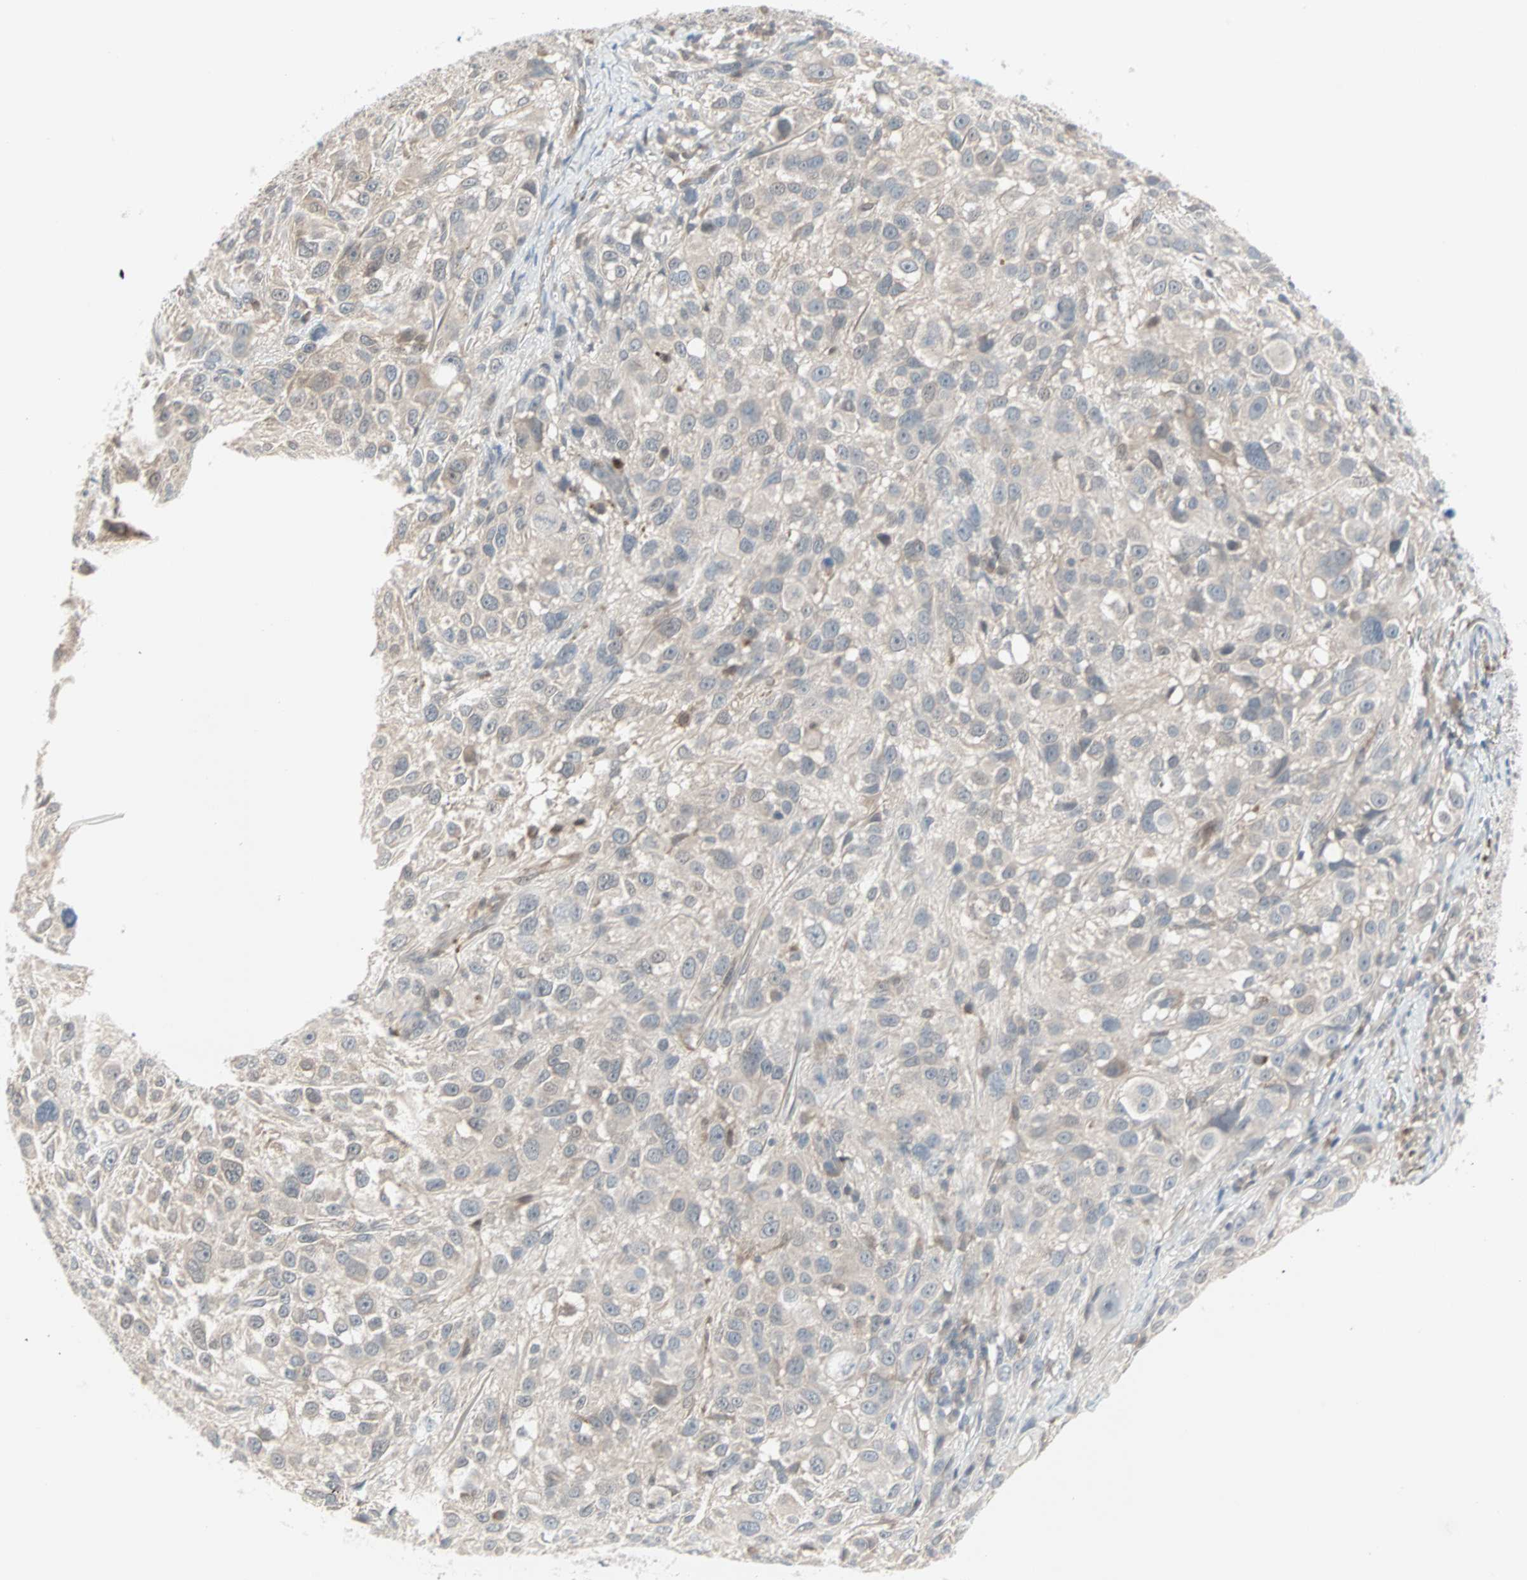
{"staining": {"intensity": "weak", "quantity": ">75%", "location": "cytoplasmic/membranous"}, "tissue": "melanoma", "cell_type": "Tumor cells", "image_type": "cancer", "snomed": [{"axis": "morphology", "description": "Necrosis, NOS"}, {"axis": "morphology", "description": "Malignant melanoma, NOS"}, {"axis": "topography", "description": "Skin"}], "caption": "Immunohistochemistry micrograph of human melanoma stained for a protein (brown), which exhibits low levels of weak cytoplasmic/membranous positivity in about >75% of tumor cells.", "gene": "PTPA", "patient": {"sex": "female", "age": 87}}